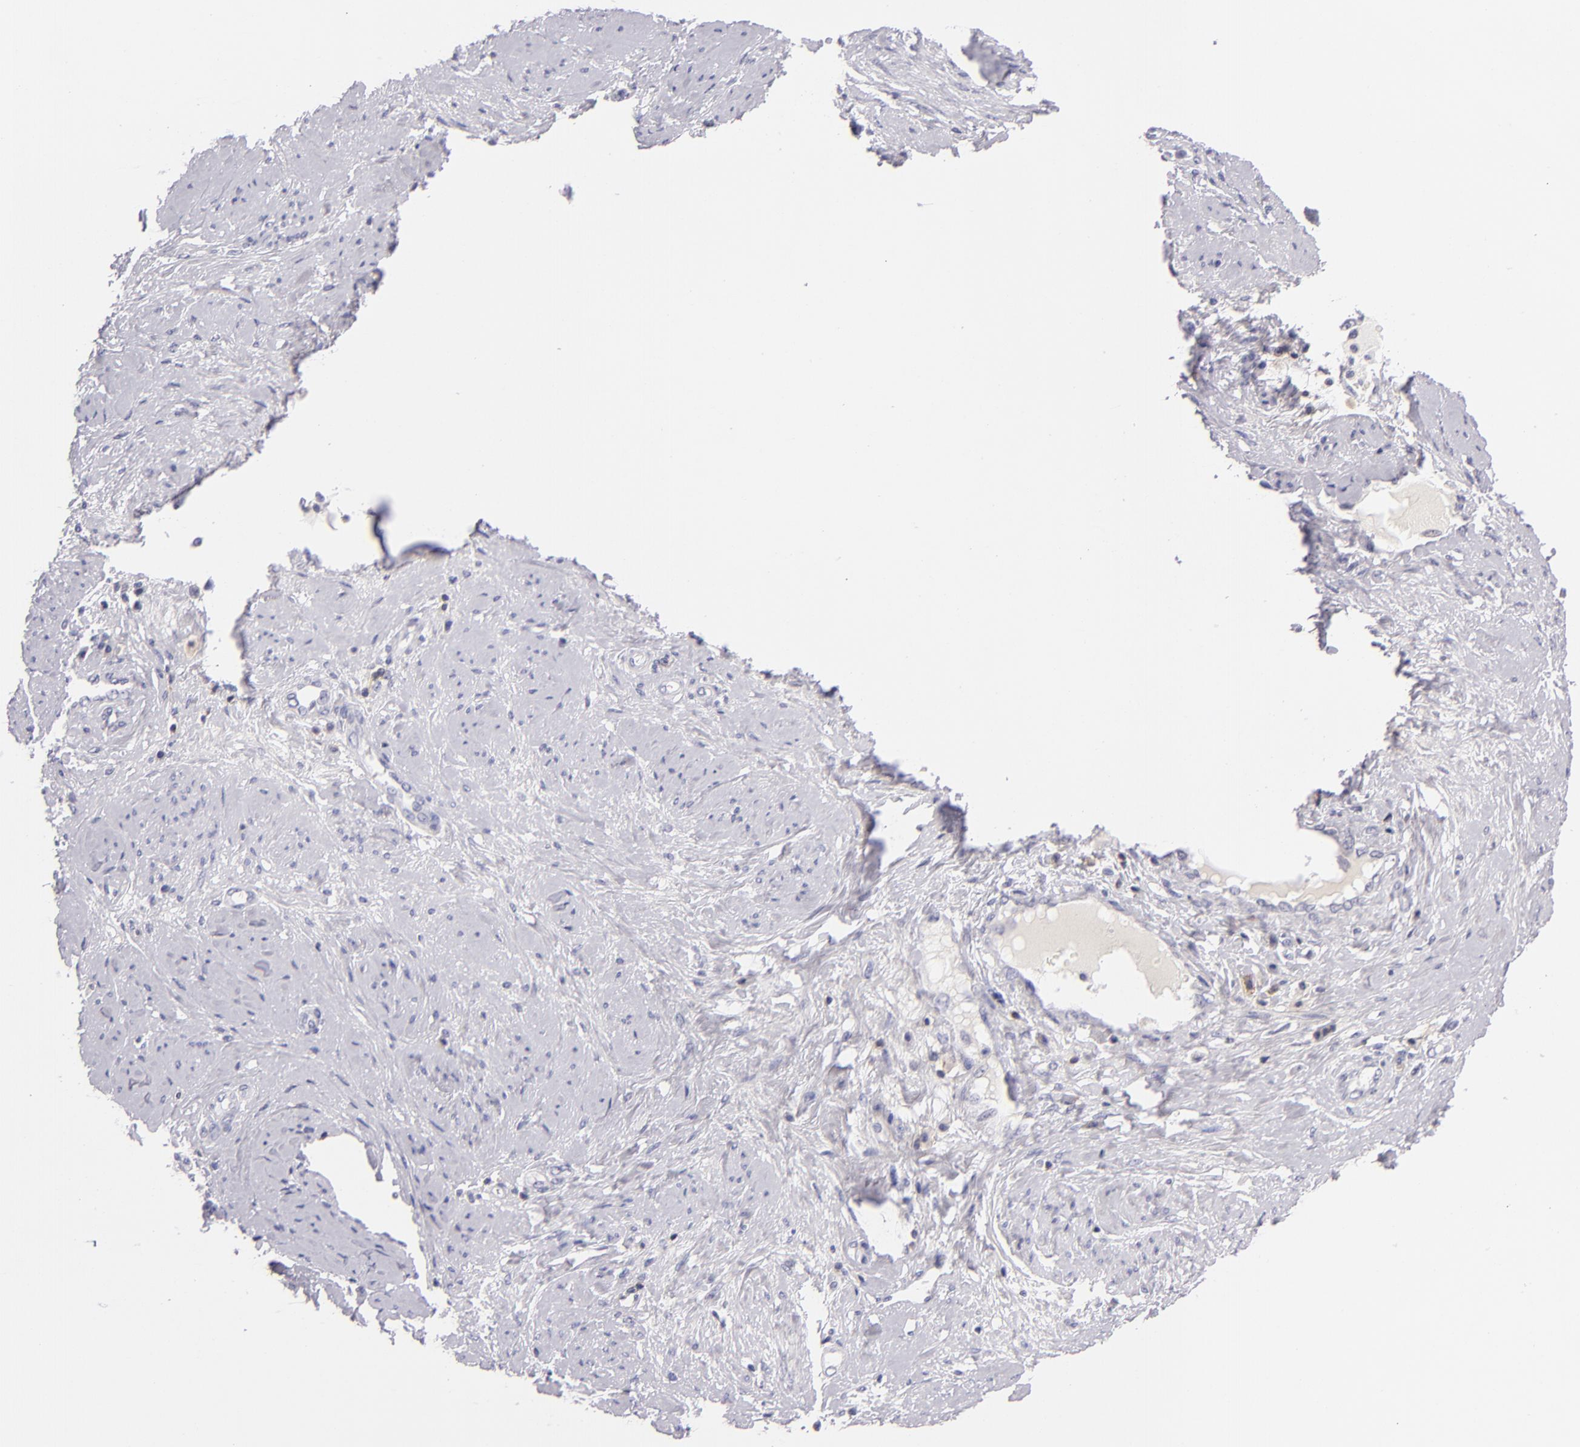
{"staining": {"intensity": "negative", "quantity": "none", "location": "none"}, "tissue": "cervical cancer", "cell_type": "Tumor cells", "image_type": "cancer", "snomed": [{"axis": "morphology", "description": "Squamous cell carcinoma, NOS"}, {"axis": "topography", "description": "Cervix"}], "caption": "Immunohistochemical staining of cervical cancer (squamous cell carcinoma) shows no significant staining in tumor cells.", "gene": "CD48", "patient": {"sex": "female", "age": 41}}